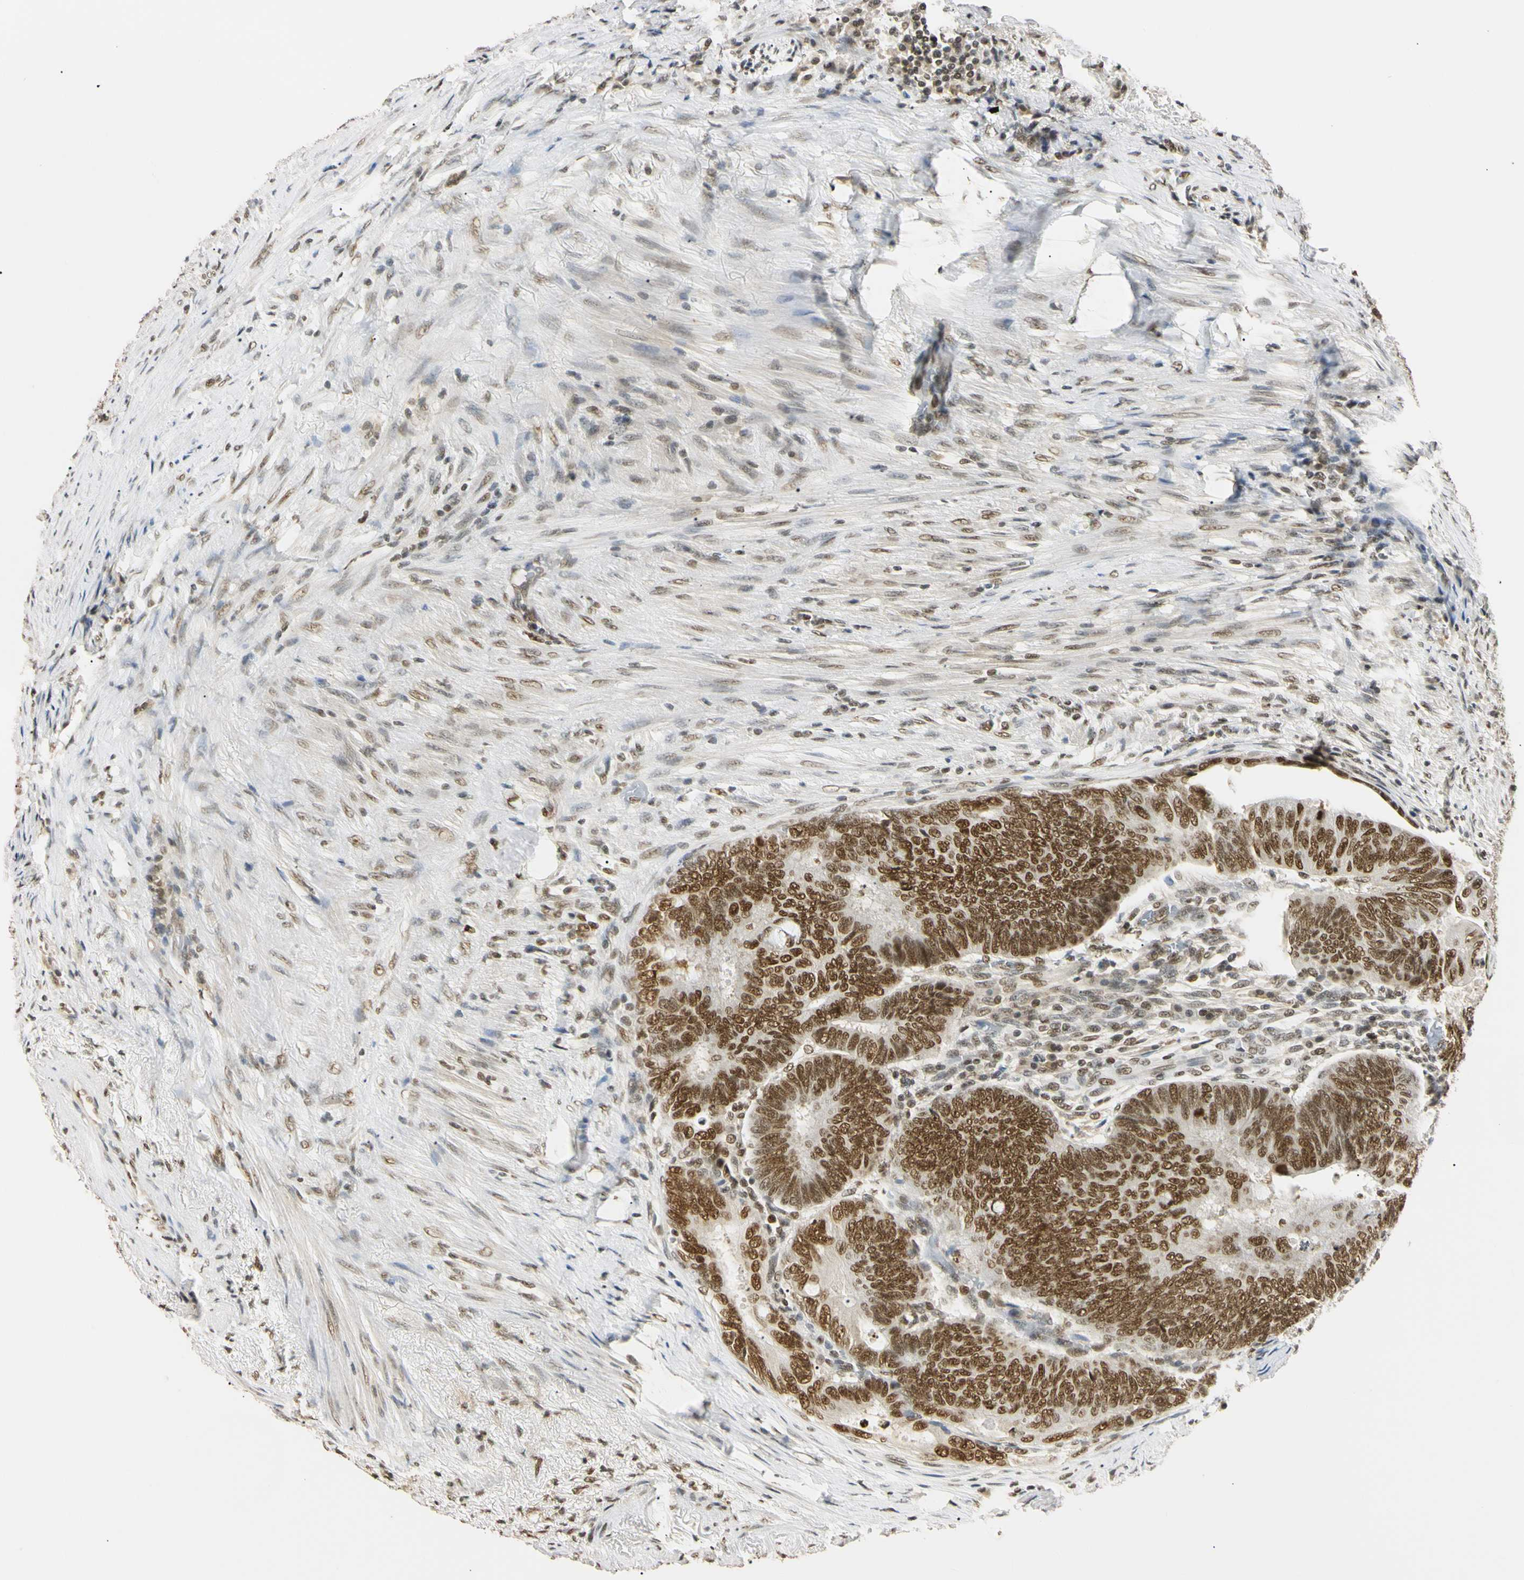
{"staining": {"intensity": "strong", "quantity": ">75%", "location": "nuclear"}, "tissue": "colorectal cancer", "cell_type": "Tumor cells", "image_type": "cancer", "snomed": [{"axis": "morphology", "description": "Normal tissue, NOS"}, {"axis": "morphology", "description": "Adenocarcinoma, NOS"}, {"axis": "topography", "description": "Rectum"}, {"axis": "topography", "description": "Peripheral nerve tissue"}], "caption": "This image demonstrates immunohistochemistry (IHC) staining of colorectal cancer, with high strong nuclear staining in approximately >75% of tumor cells.", "gene": "SMARCA5", "patient": {"sex": "male", "age": 92}}